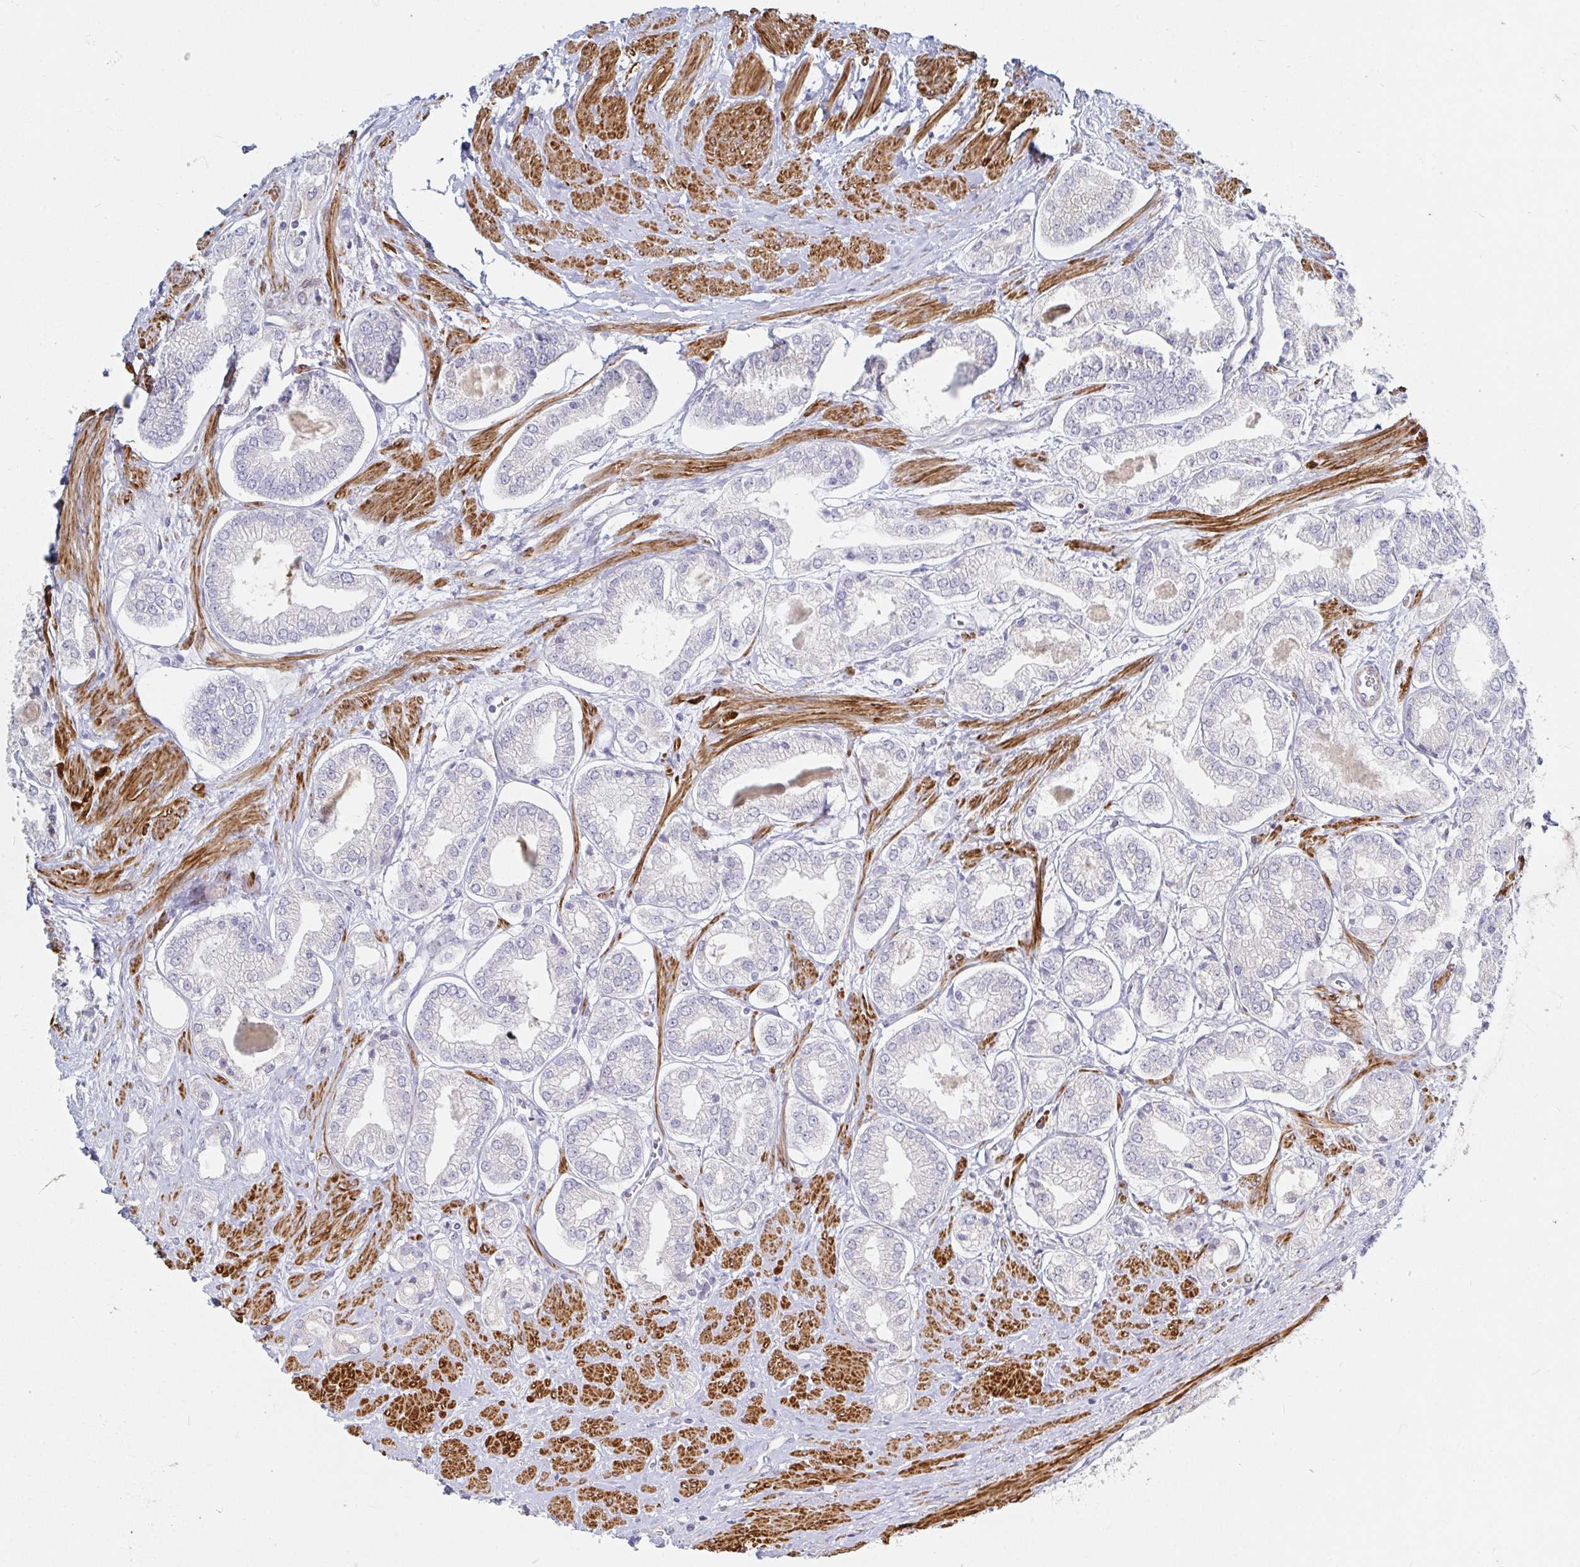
{"staining": {"intensity": "negative", "quantity": "none", "location": "none"}, "tissue": "prostate cancer", "cell_type": "Tumor cells", "image_type": "cancer", "snomed": [{"axis": "morphology", "description": "Adenocarcinoma, Low grade"}, {"axis": "topography", "description": "Prostate"}], "caption": "Tumor cells are negative for protein expression in human prostate cancer. (DAB immunohistochemistry (IHC) visualized using brightfield microscopy, high magnification).", "gene": "SSH2", "patient": {"sex": "male", "age": 69}}